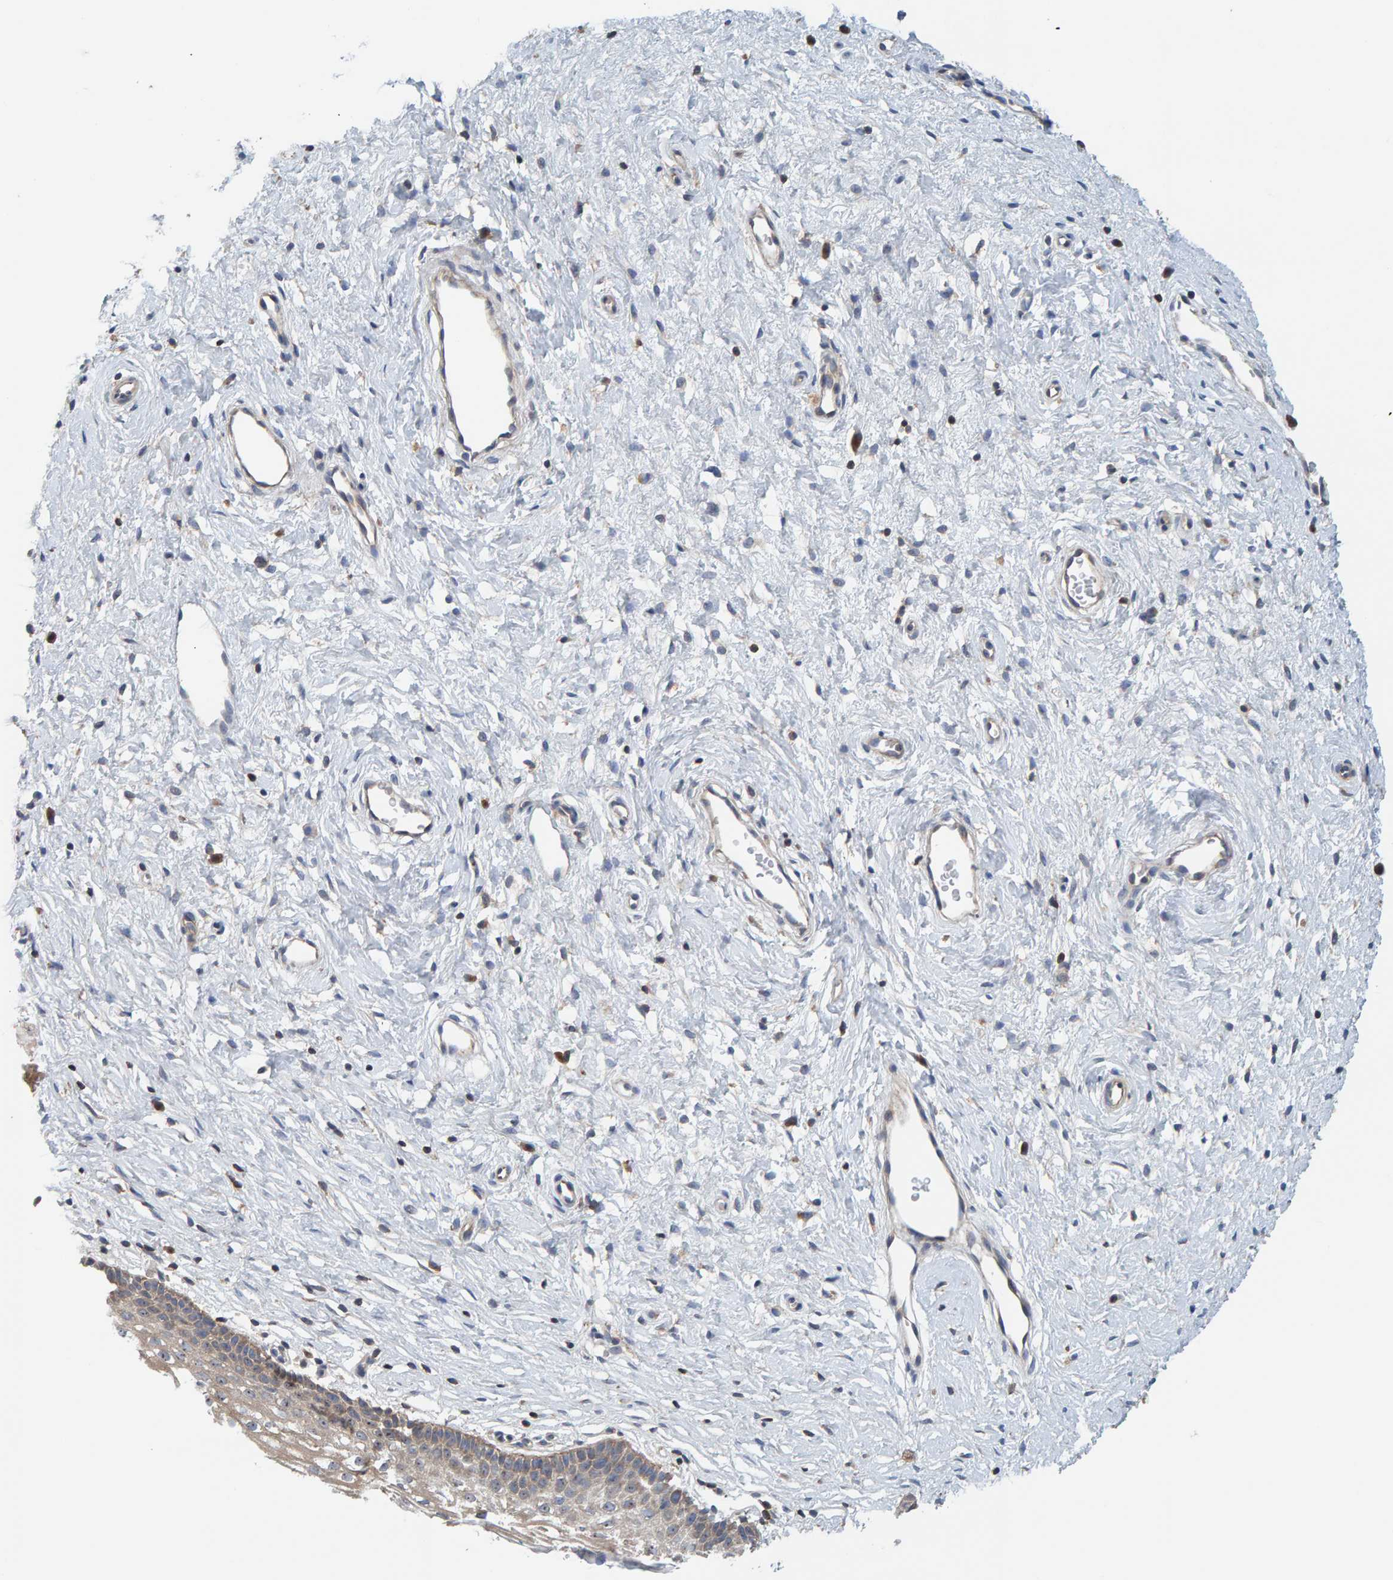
{"staining": {"intensity": "moderate", "quantity": ">75%", "location": "cytoplasmic/membranous"}, "tissue": "cervix", "cell_type": "Glandular cells", "image_type": "normal", "snomed": [{"axis": "morphology", "description": "Normal tissue, NOS"}, {"axis": "topography", "description": "Cervix"}], "caption": "There is medium levels of moderate cytoplasmic/membranous staining in glandular cells of benign cervix, as demonstrated by immunohistochemical staining (brown color).", "gene": "CCM2", "patient": {"sex": "female", "age": 27}}